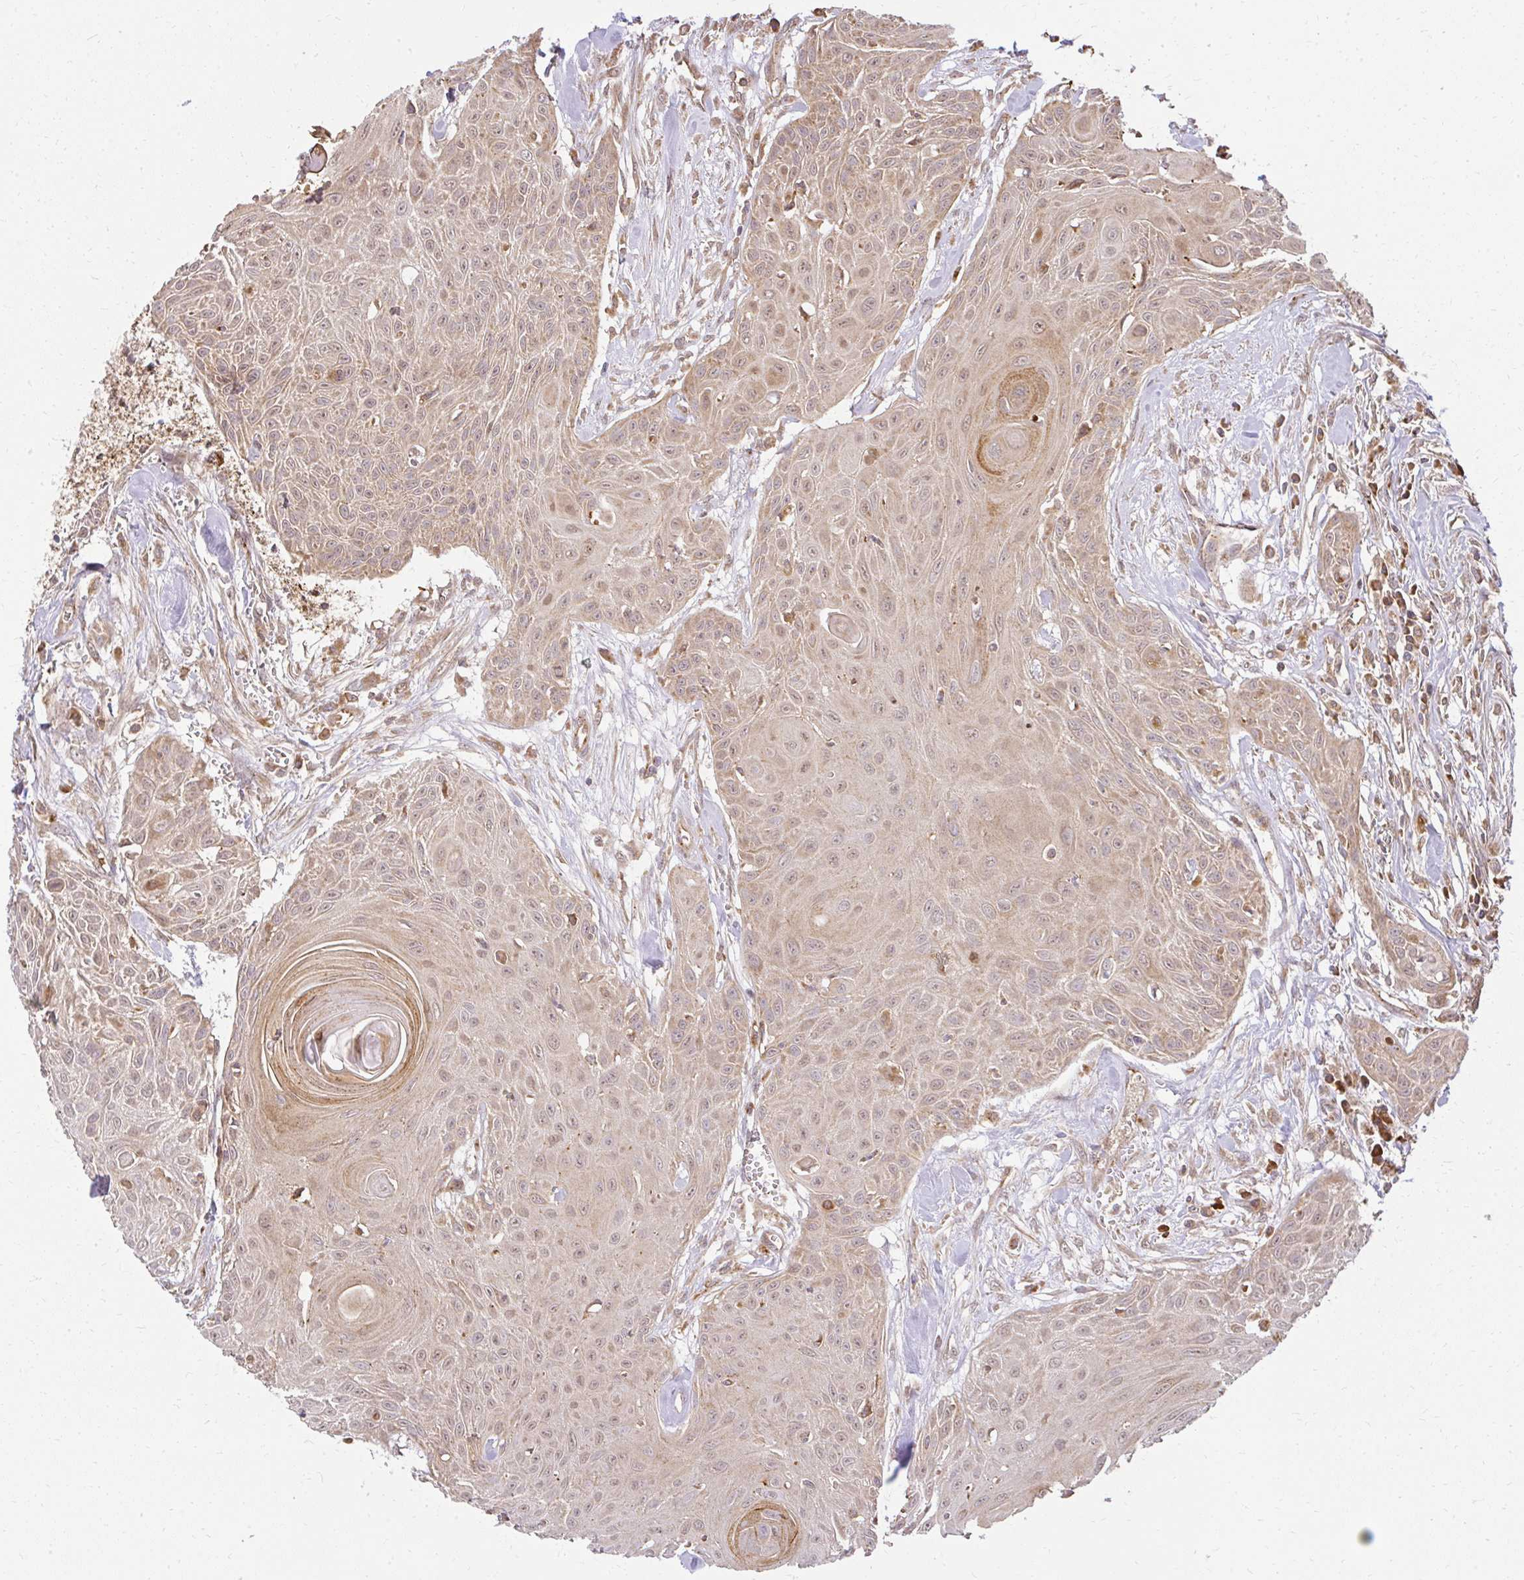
{"staining": {"intensity": "weak", "quantity": ">75%", "location": "cytoplasmic/membranous"}, "tissue": "head and neck cancer", "cell_type": "Tumor cells", "image_type": "cancer", "snomed": [{"axis": "morphology", "description": "Squamous cell carcinoma, NOS"}, {"axis": "topography", "description": "Lymph node"}, {"axis": "topography", "description": "Salivary gland"}, {"axis": "topography", "description": "Head-Neck"}], "caption": "Head and neck cancer was stained to show a protein in brown. There is low levels of weak cytoplasmic/membranous staining in about >75% of tumor cells.", "gene": "GNS", "patient": {"sex": "female", "age": 74}}